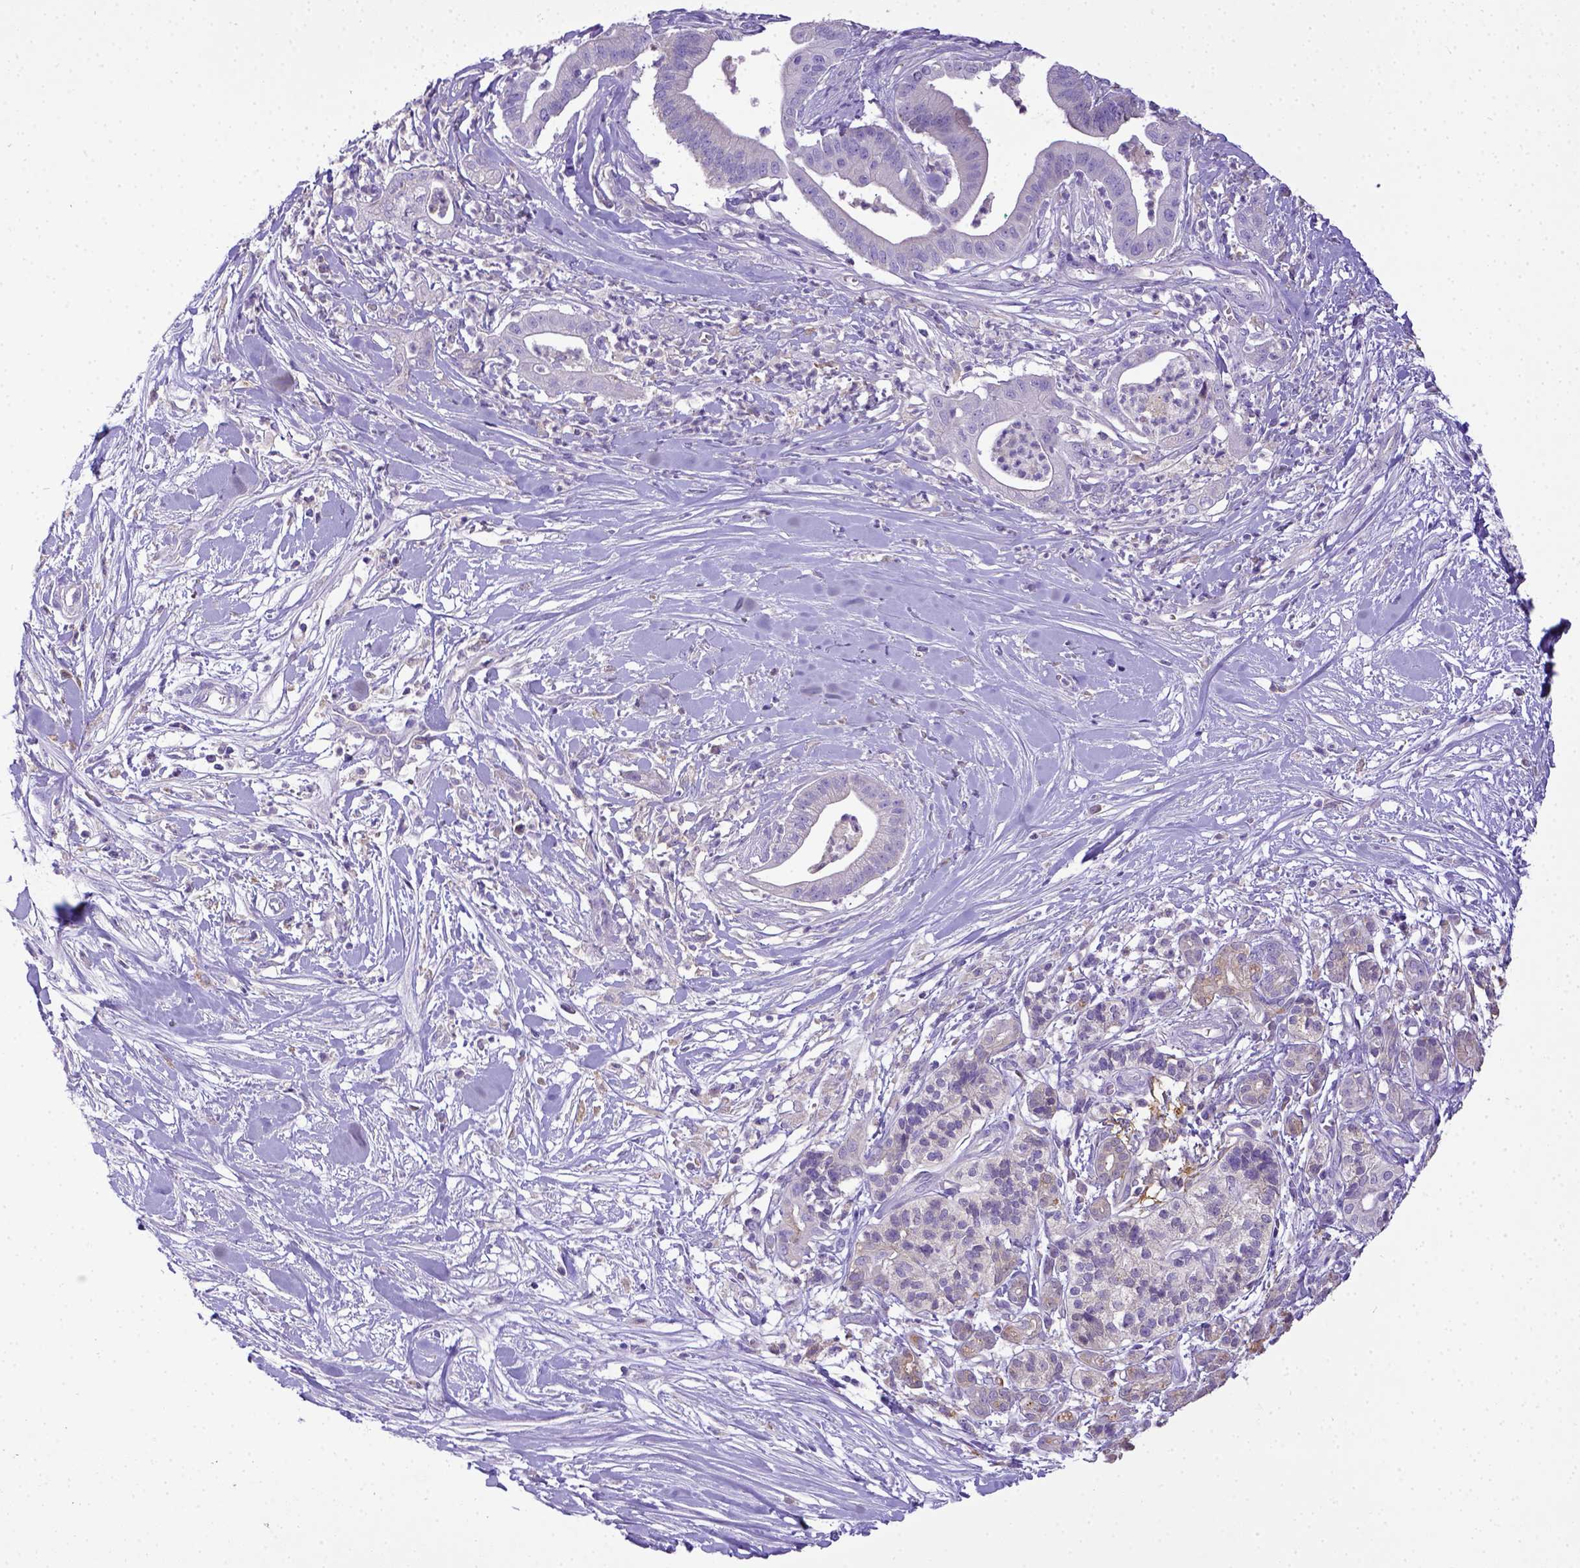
{"staining": {"intensity": "negative", "quantity": "none", "location": "none"}, "tissue": "pancreatic cancer", "cell_type": "Tumor cells", "image_type": "cancer", "snomed": [{"axis": "morphology", "description": "Normal tissue, NOS"}, {"axis": "morphology", "description": "Adenocarcinoma, NOS"}, {"axis": "topography", "description": "Lymph node"}, {"axis": "topography", "description": "Pancreas"}], "caption": "Protein analysis of pancreatic cancer (adenocarcinoma) exhibits no significant positivity in tumor cells.", "gene": "CD40", "patient": {"sex": "female", "age": 58}}